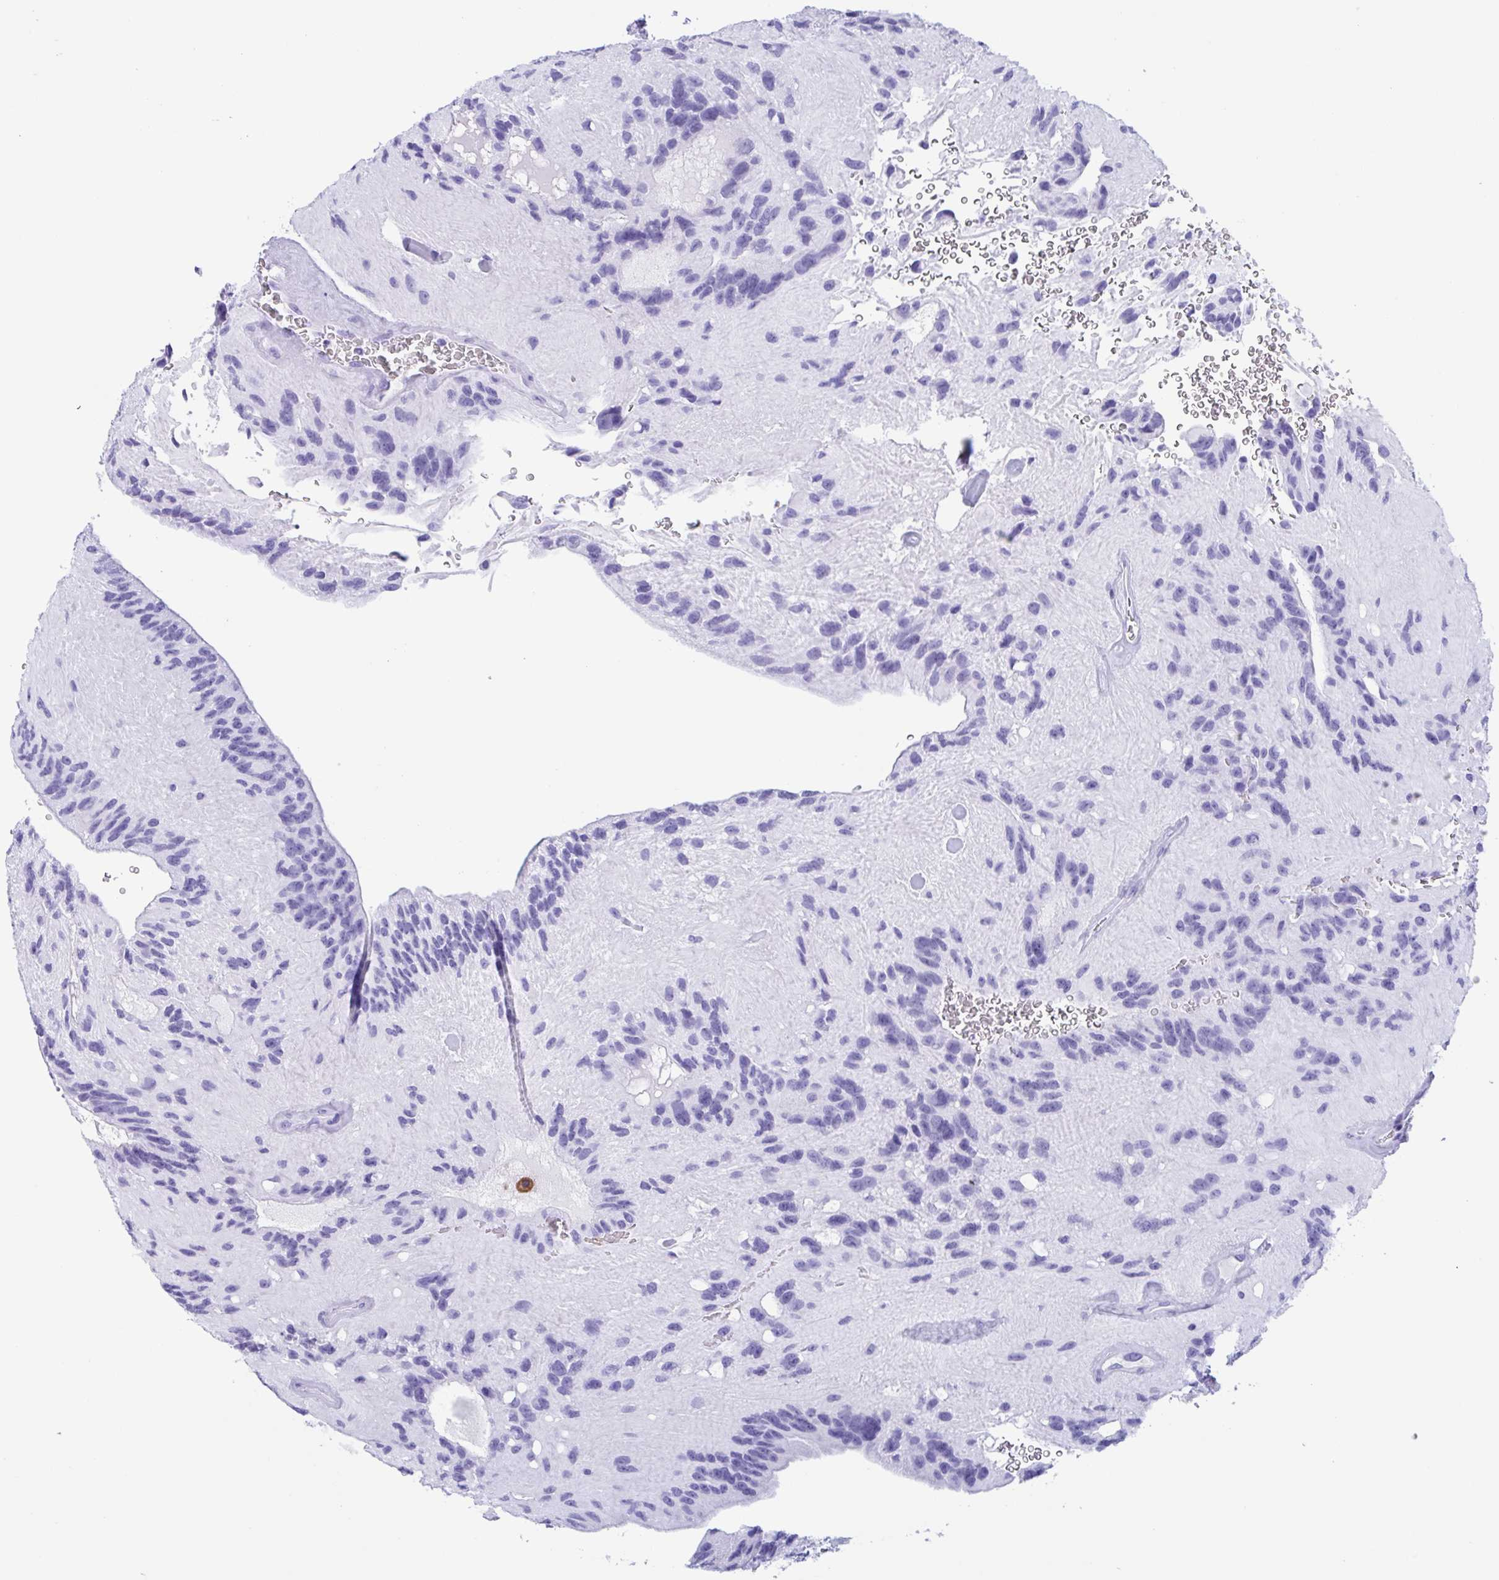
{"staining": {"intensity": "negative", "quantity": "none", "location": "none"}, "tissue": "glioma", "cell_type": "Tumor cells", "image_type": "cancer", "snomed": [{"axis": "morphology", "description": "Glioma, malignant, Low grade"}, {"axis": "topography", "description": "Brain"}], "caption": "DAB immunohistochemical staining of human glioma shows no significant positivity in tumor cells.", "gene": "ZNF850", "patient": {"sex": "male", "age": 31}}